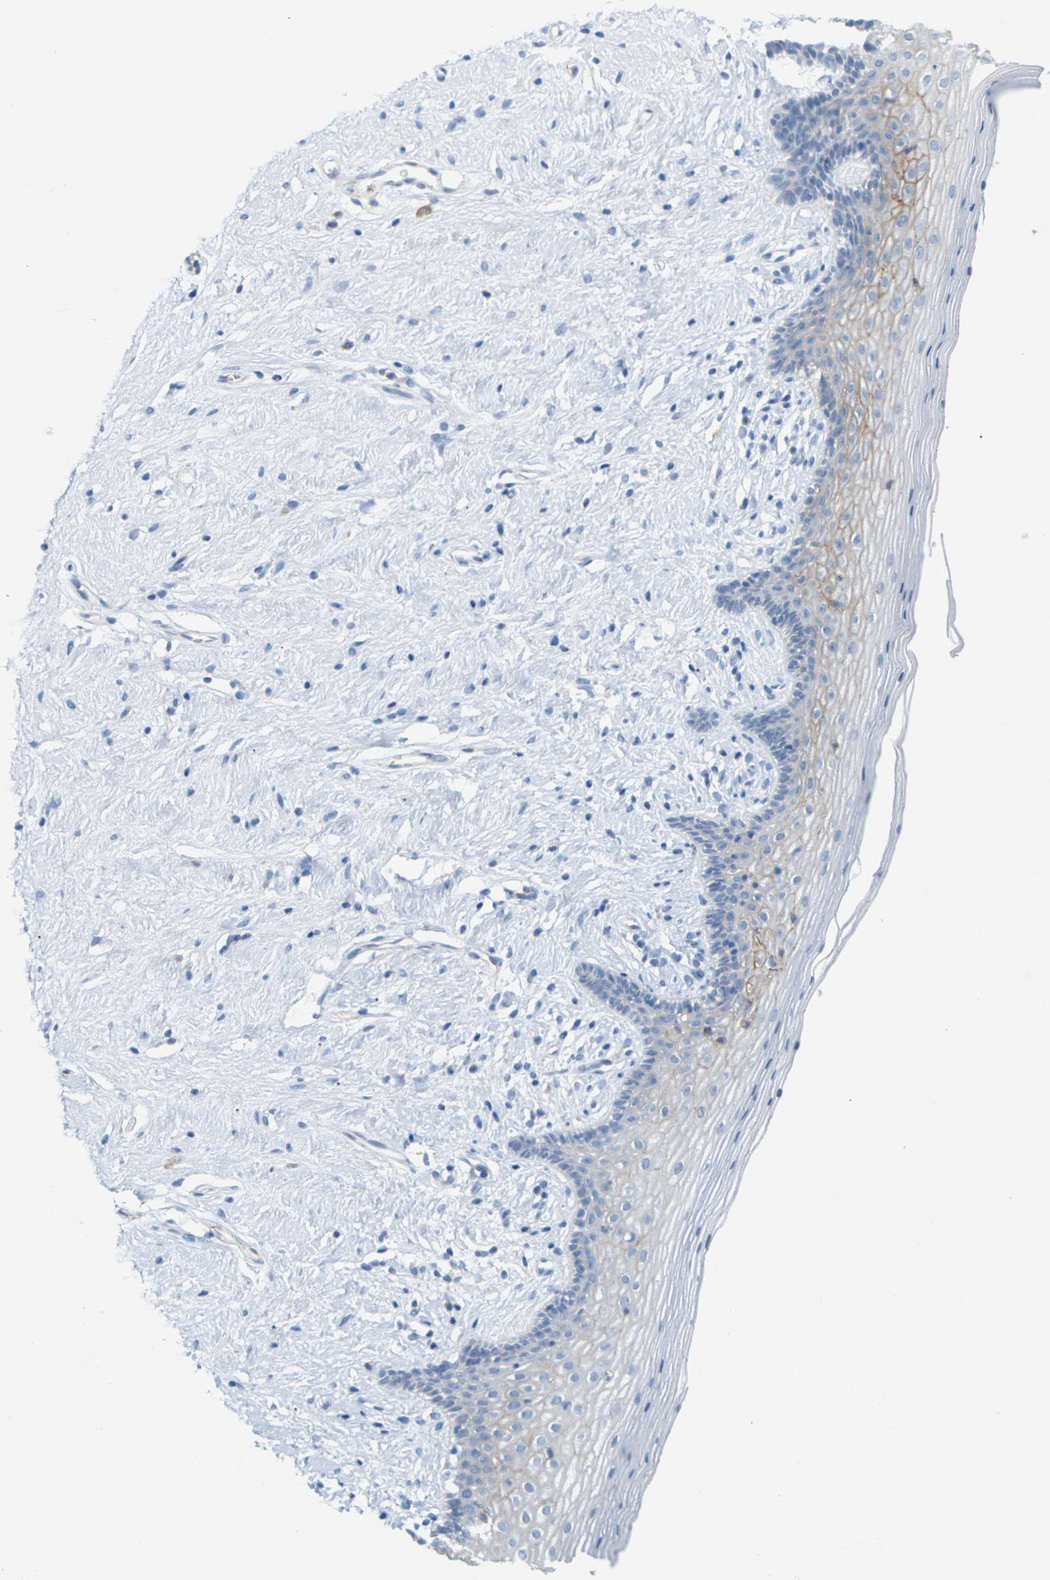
{"staining": {"intensity": "weak", "quantity": "<25%", "location": "cytoplasmic/membranous"}, "tissue": "vagina", "cell_type": "Squamous epithelial cells", "image_type": "normal", "snomed": [{"axis": "morphology", "description": "Normal tissue, NOS"}, {"axis": "topography", "description": "Vagina"}], "caption": "Squamous epithelial cells are negative for brown protein staining in benign vagina.", "gene": "CLDN3", "patient": {"sex": "female", "age": 44}}